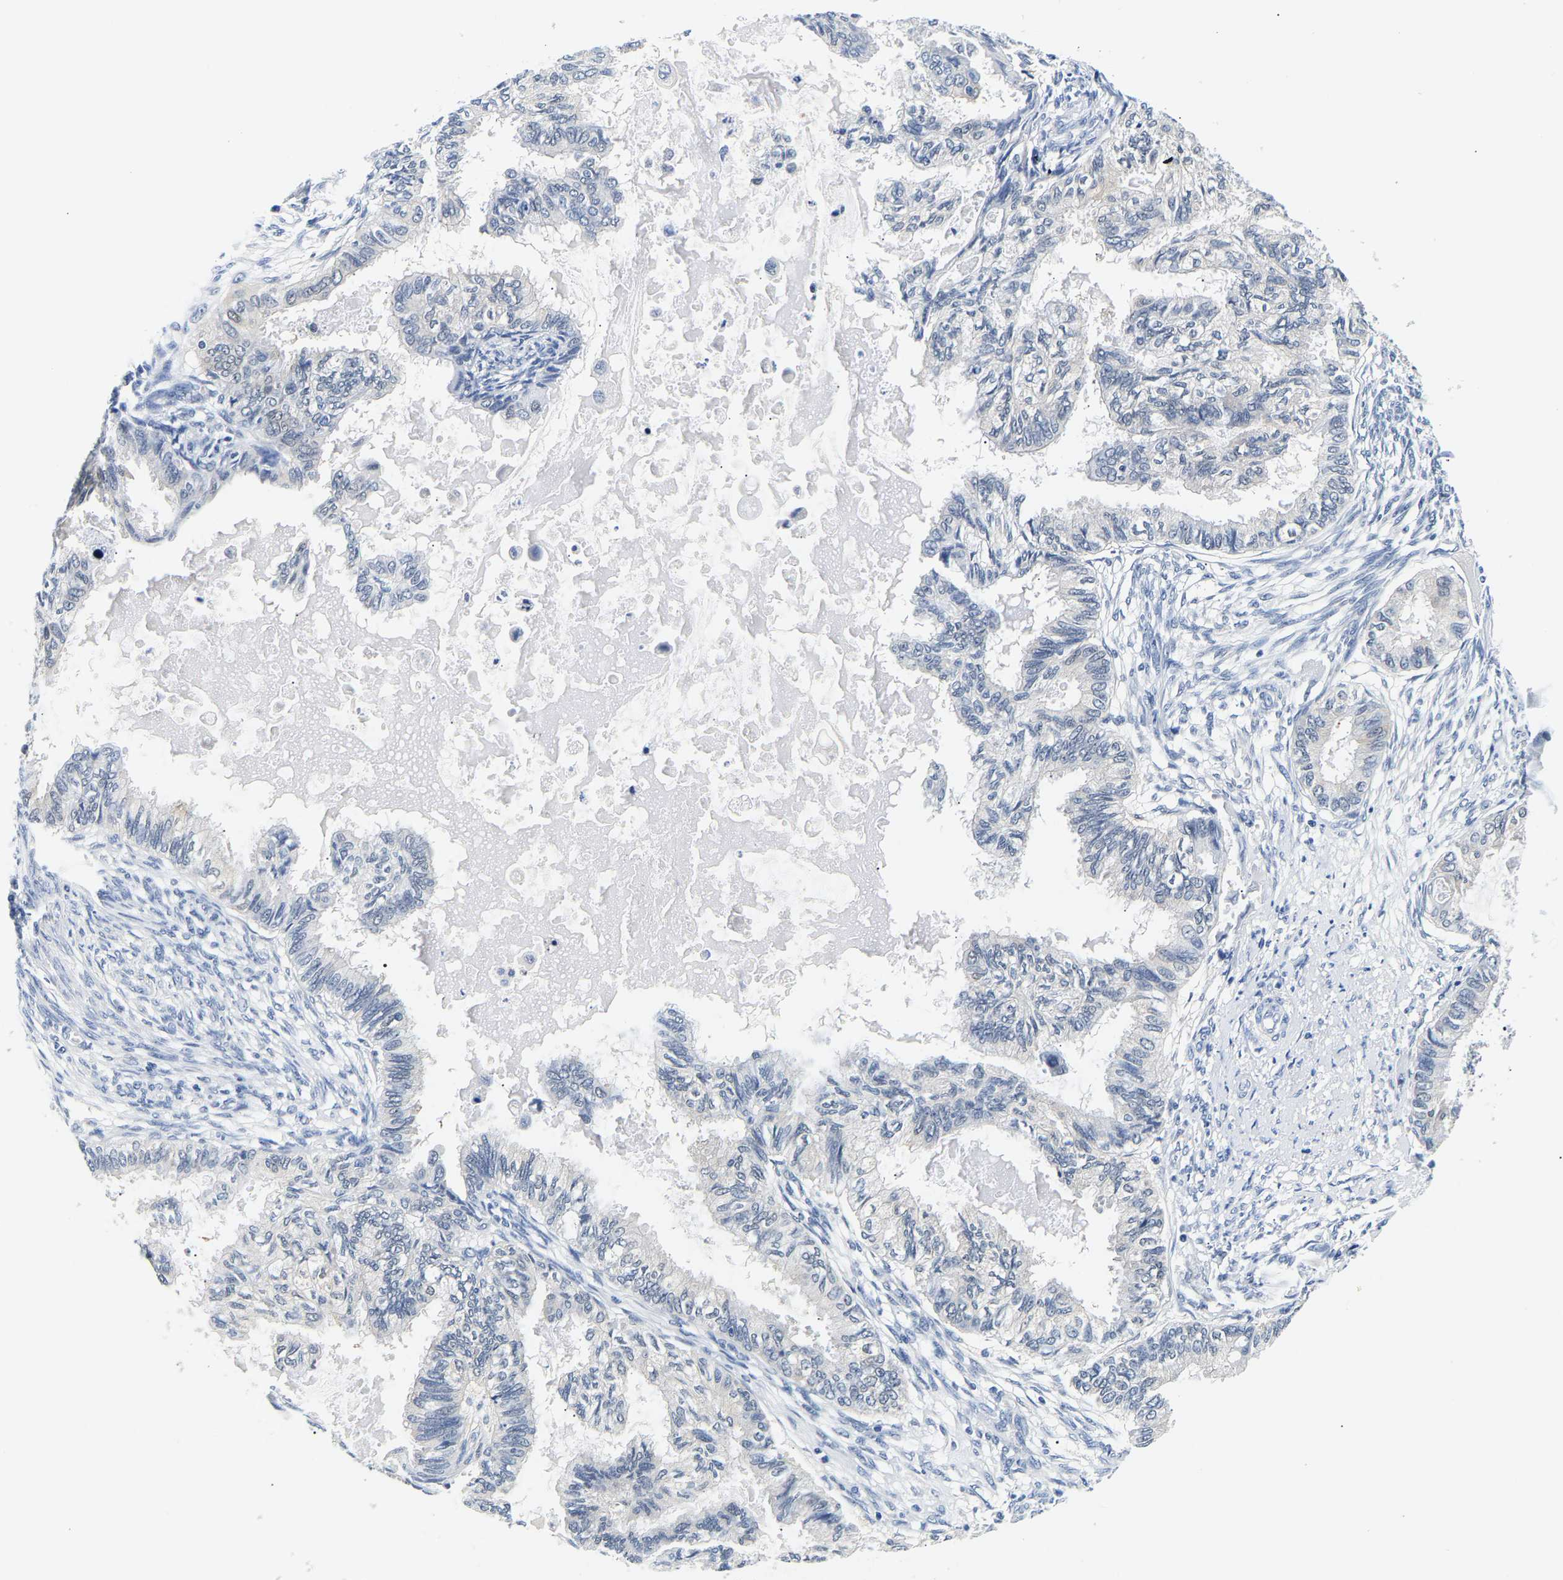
{"staining": {"intensity": "negative", "quantity": "none", "location": "none"}, "tissue": "cervical cancer", "cell_type": "Tumor cells", "image_type": "cancer", "snomed": [{"axis": "morphology", "description": "Normal tissue, NOS"}, {"axis": "morphology", "description": "Adenocarcinoma, NOS"}, {"axis": "topography", "description": "Cervix"}, {"axis": "topography", "description": "Endometrium"}], "caption": "DAB immunohistochemical staining of adenocarcinoma (cervical) displays no significant positivity in tumor cells.", "gene": "UCHL3", "patient": {"sex": "female", "age": 86}}